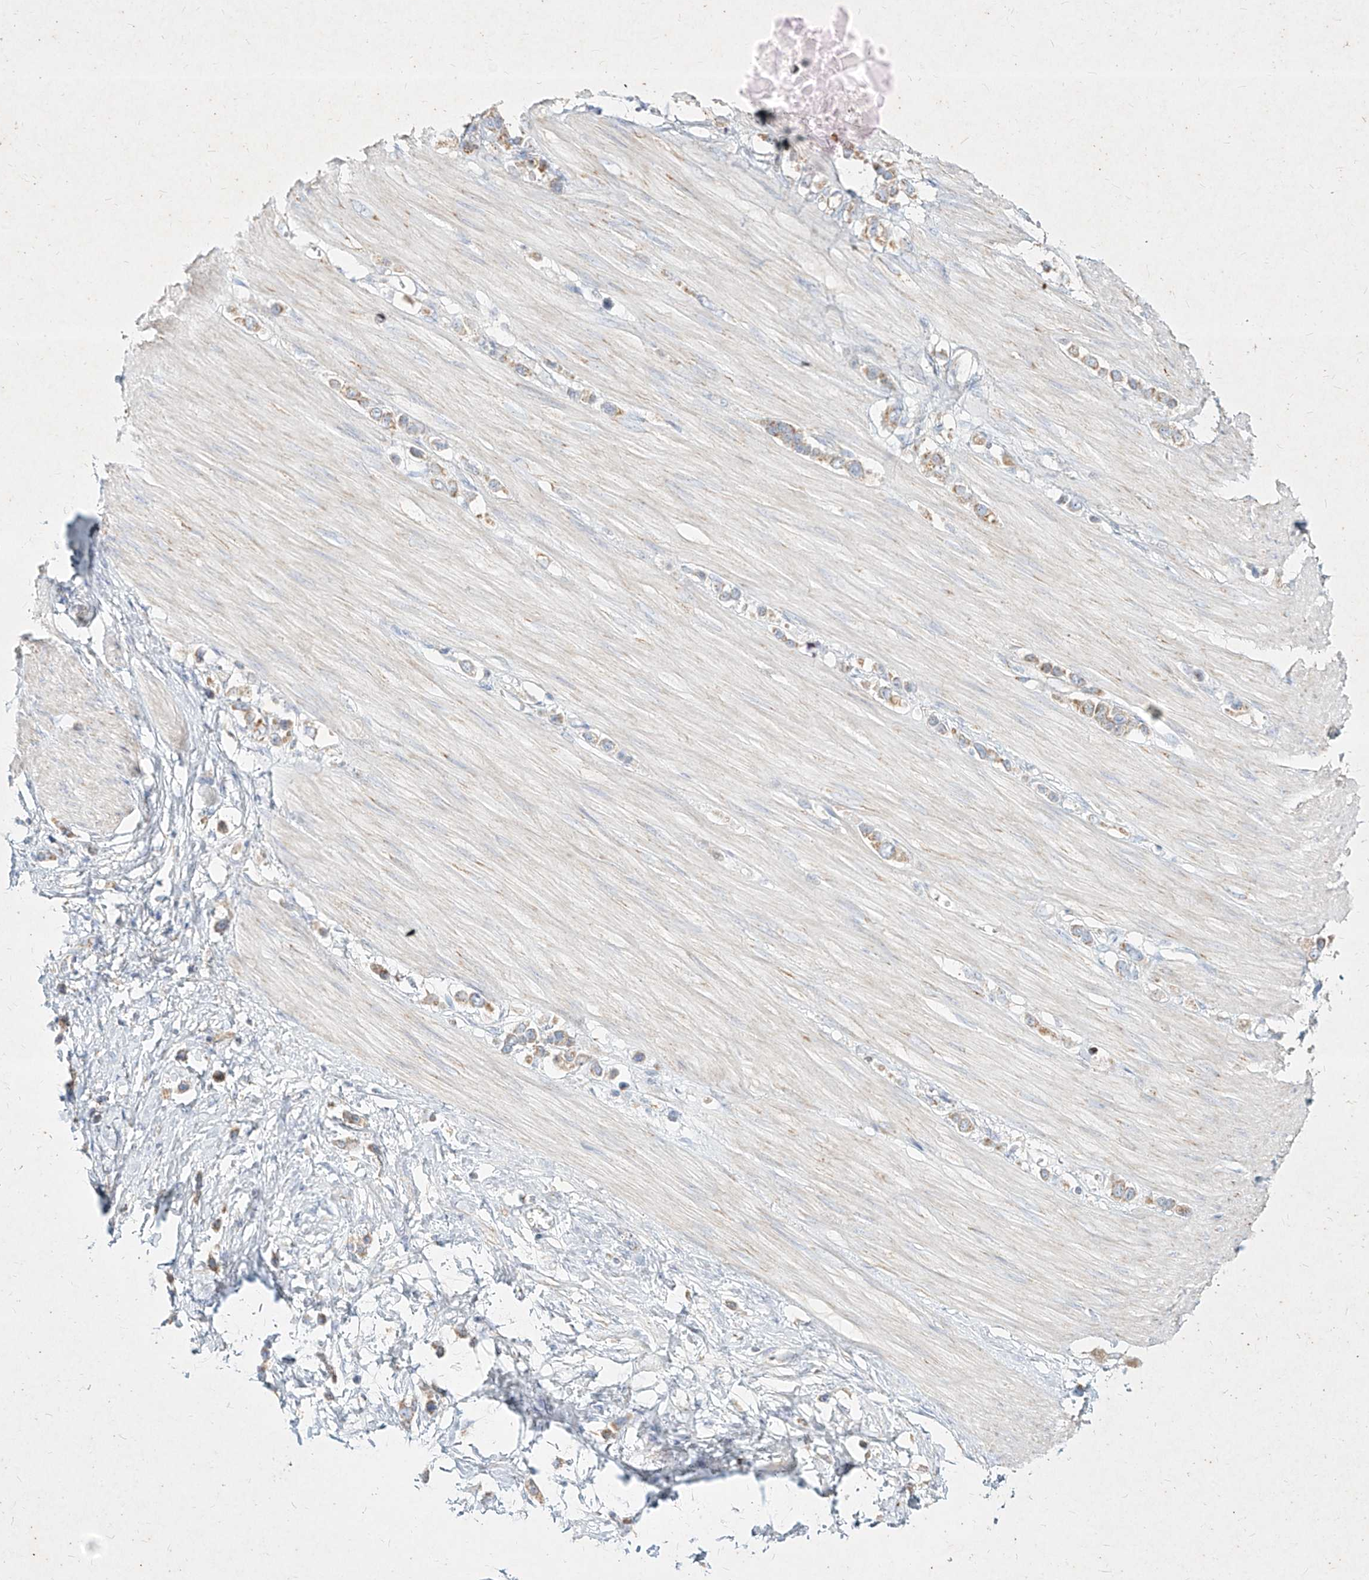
{"staining": {"intensity": "moderate", "quantity": "25%-75%", "location": "cytoplasmic/membranous"}, "tissue": "stomach cancer", "cell_type": "Tumor cells", "image_type": "cancer", "snomed": [{"axis": "morphology", "description": "Adenocarcinoma, NOS"}, {"axis": "topography", "description": "Stomach"}], "caption": "Immunohistochemical staining of stomach adenocarcinoma shows medium levels of moderate cytoplasmic/membranous staining in approximately 25%-75% of tumor cells.", "gene": "MTX2", "patient": {"sex": "female", "age": 65}}